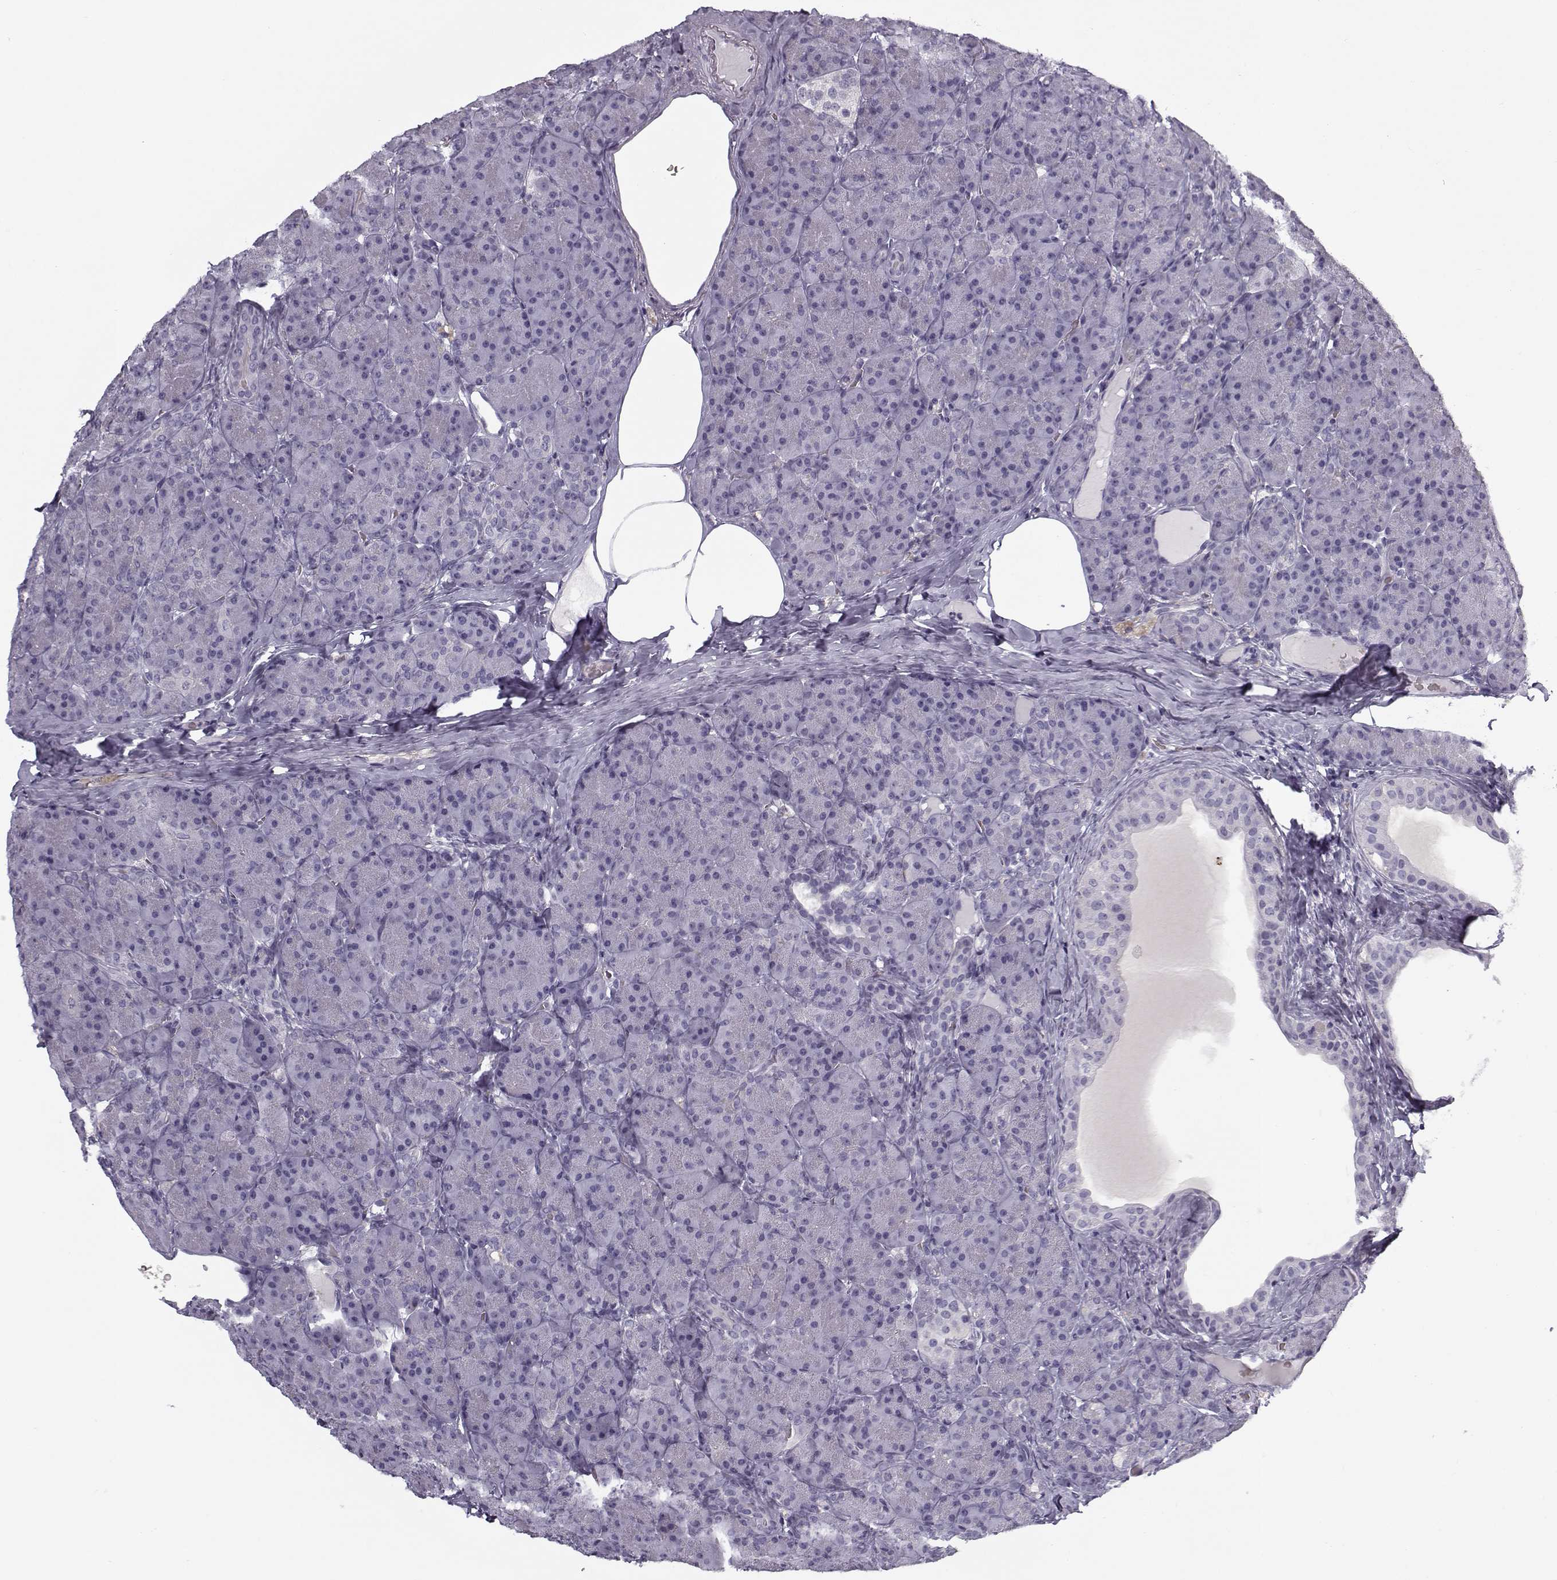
{"staining": {"intensity": "negative", "quantity": "none", "location": "none"}, "tissue": "pancreas", "cell_type": "Exocrine glandular cells", "image_type": "normal", "snomed": [{"axis": "morphology", "description": "Normal tissue, NOS"}, {"axis": "topography", "description": "Pancreas"}], "caption": "An IHC micrograph of benign pancreas is shown. There is no staining in exocrine glandular cells of pancreas.", "gene": "SNCA", "patient": {"sex": "male", "age": 57}}